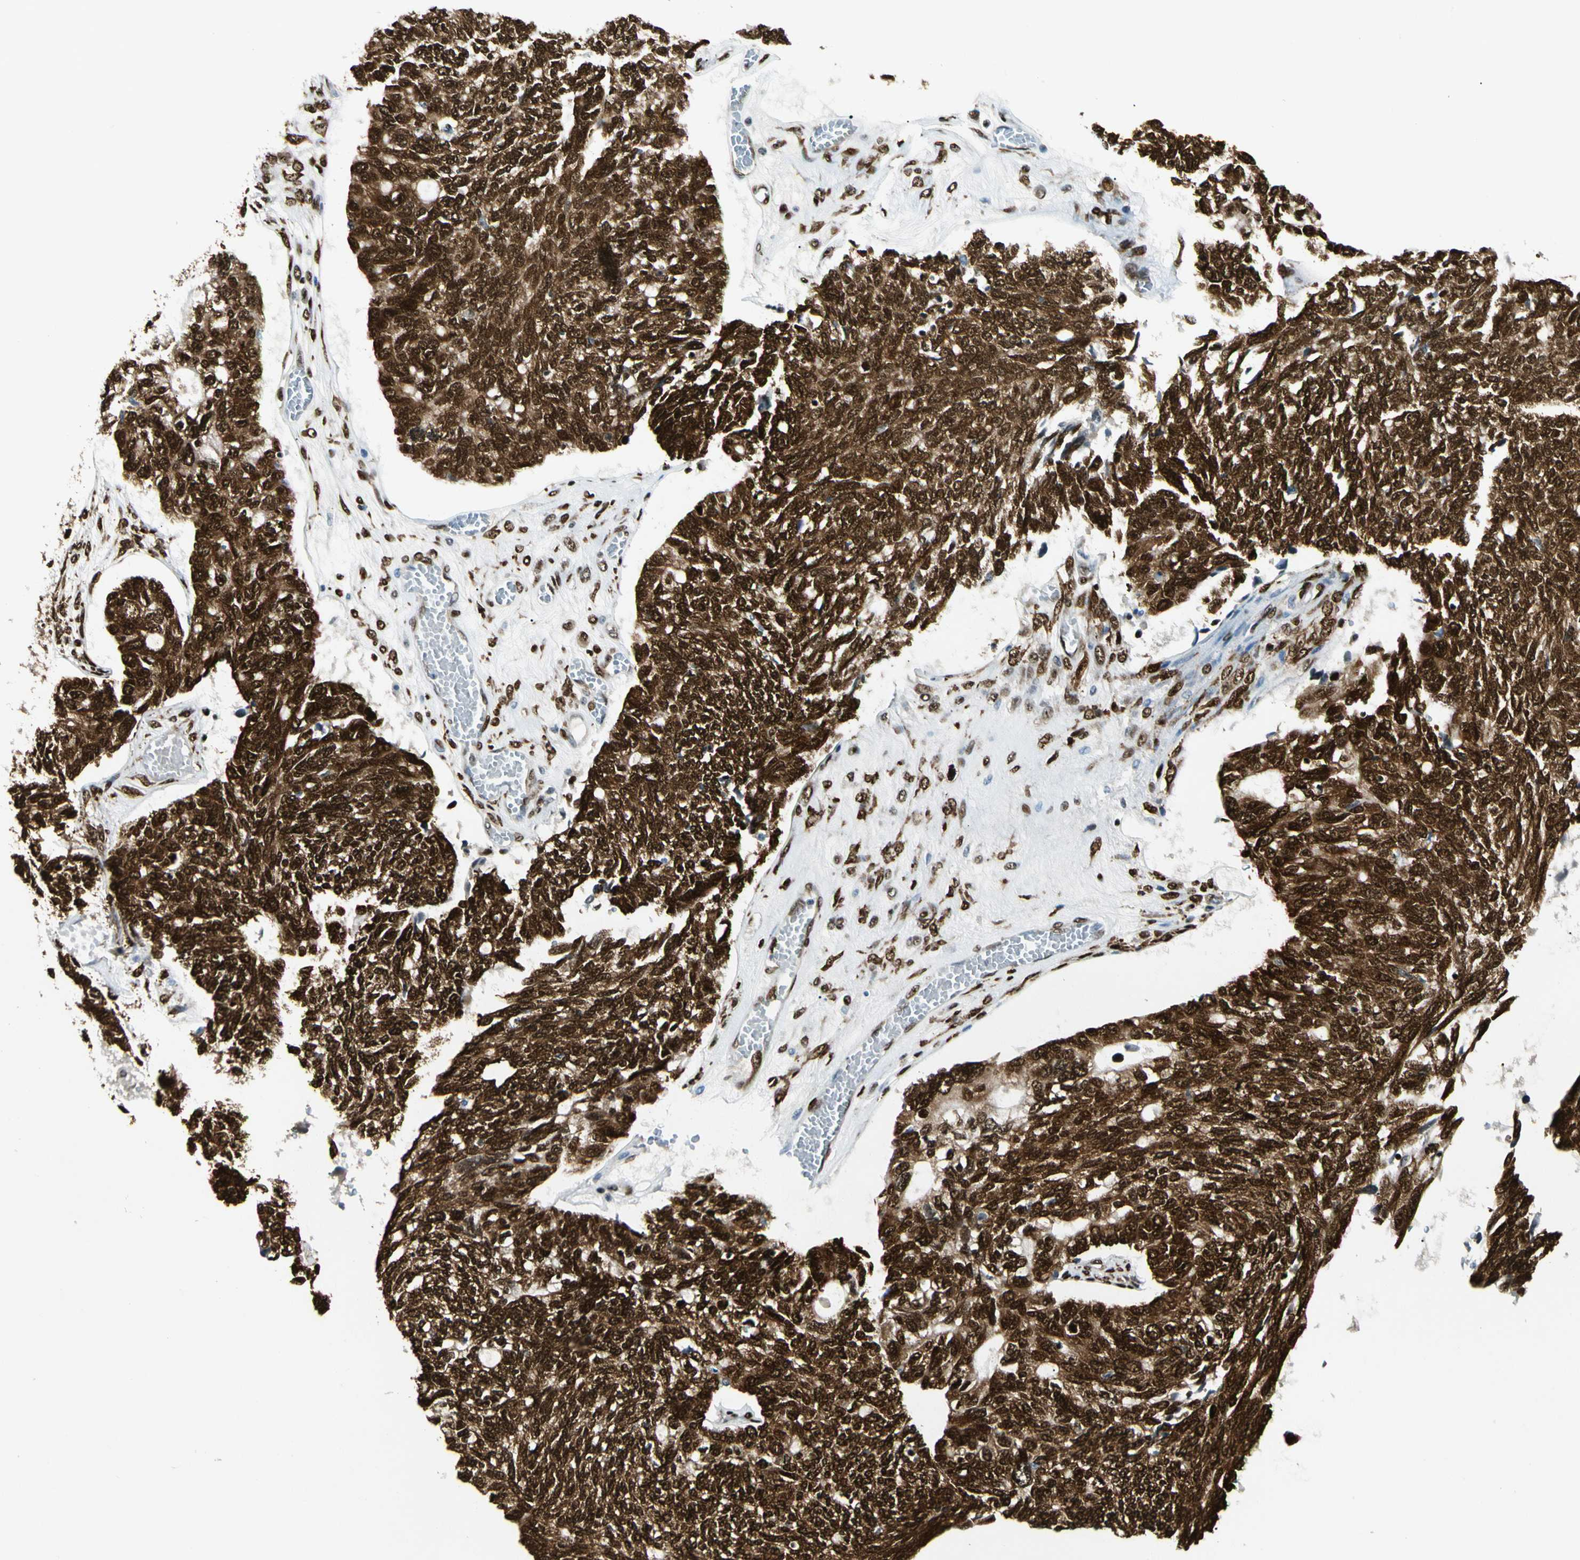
{"staining": {"intensity": "strong", "quantity": ">75%", "location": "cytoplasmic/membranous,nuclear"}, "tissue": "ovarian cancer", "cell_type": "Tumor cells", "image_type": "cancer", "snomed": [{"axis": "morphology", "description": "Cystadenocarcinoma, serous, NOS"}, {"axis": "topography", "description": "Ovary"}], "caption": "Immunohistochemistry of ovarian cancer (serous cystadenocarcinoma) exhibits high levels of strong cytoplasmic/membranous and nuclear staining in approximately >75% of tumor cells. The protein of interest is stained brown, and the nuclei are stained in blue (DAB IHC with brightfield microscopy, high magnification).", "gene": "FUS", "patient": {"sex": "female", "age": 79}}